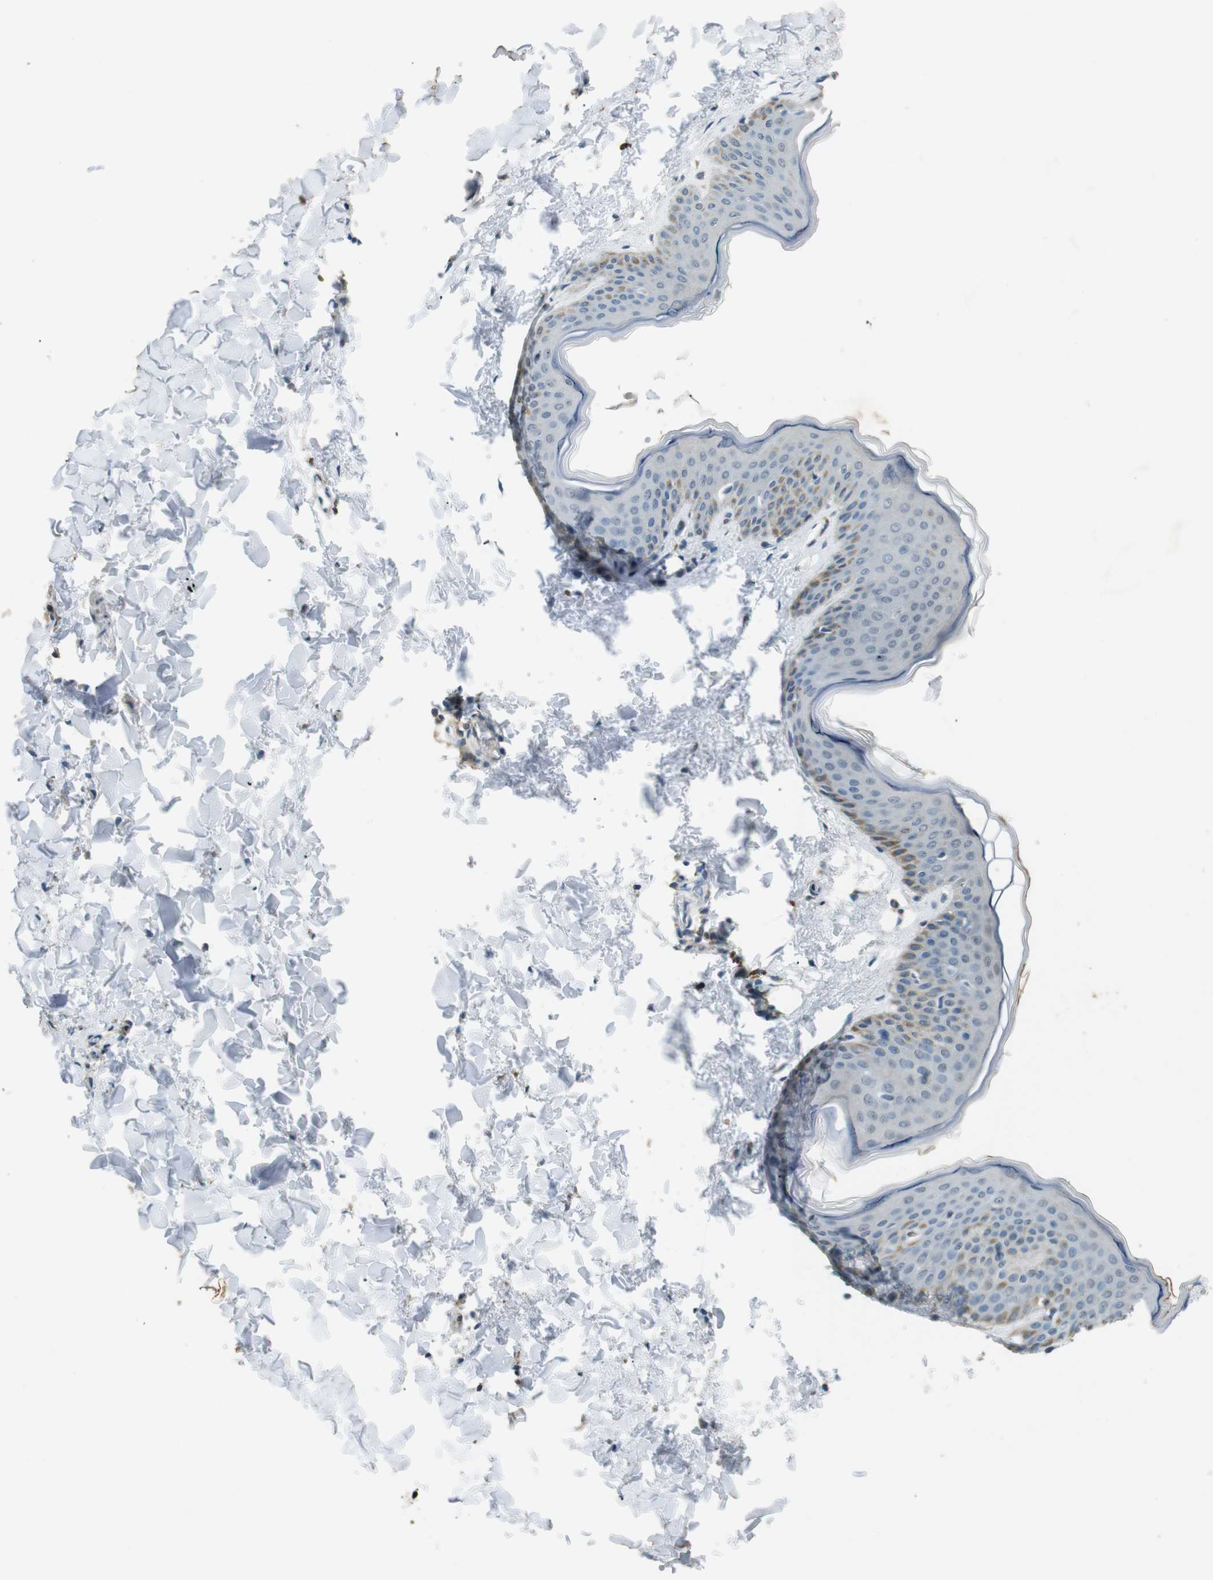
{"staining": {"intensity": "negative", "quantity": "none", "location": "none"}, "tissue": "skin", "cell_type": "Fibroblasts", "image_type": "normal", "snomed": [{"axis": "morphology", "description": "Normal tissue, NOS"}, {"axis": "topography", "description": "Skin"}], "caption": "This is a photomicrograph of IHC staining of unremarkable skin, which shows no positivity in fibroblasts.", "gene": "MAGI2", "patient": {"sex": "female", "age": 17}}